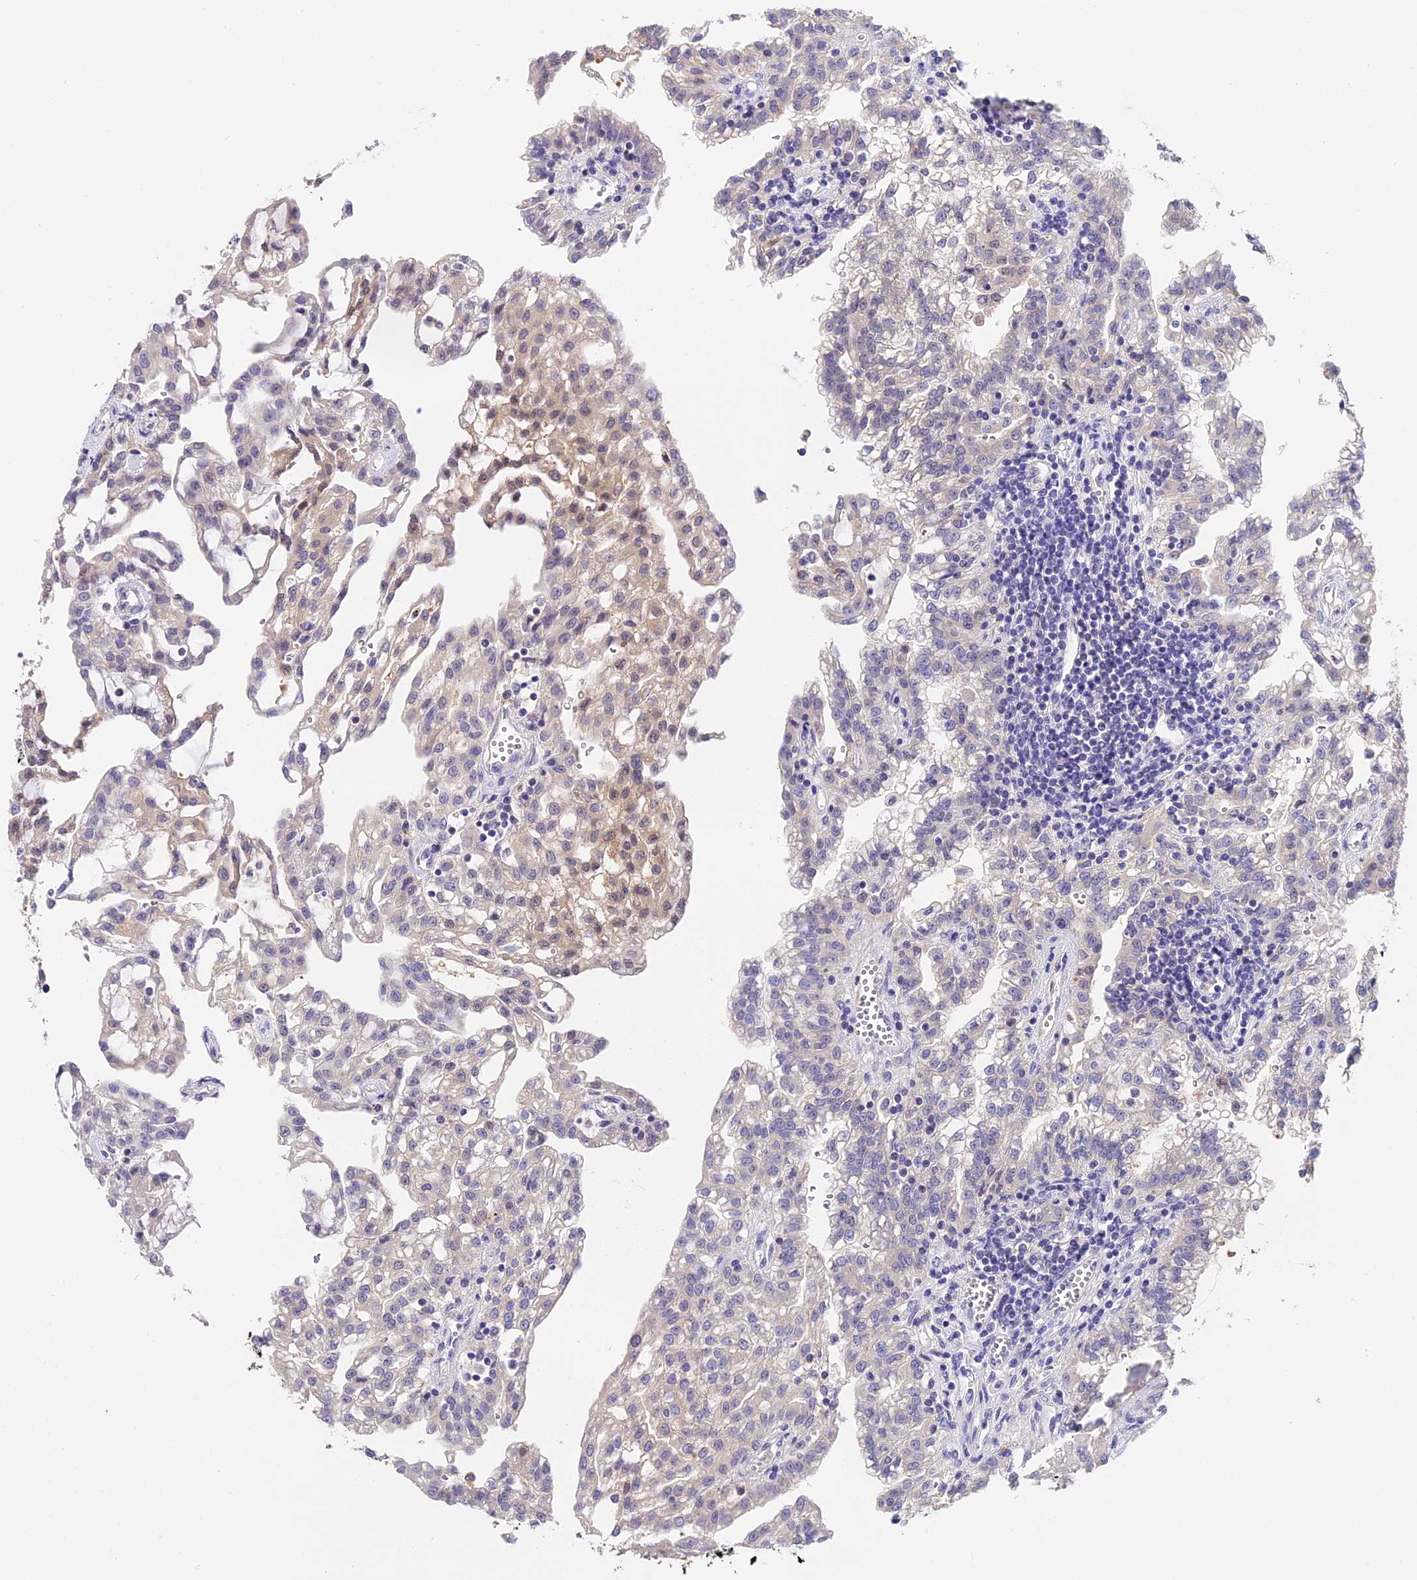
{"staining": {"intensity": "weak", "quantity": "<25%", "location": "cytoplasmic/membranous"}, "tissue": "renal cancer", "cell_type": "Tumor cells", "image_type": "cancer", "snomed": [{"axis": "morphology", "description": "Adenocarcinoma, NOS"}, {"axis": "topography", "description": "Kidney"}], "caption": "An image of human renal adenocarcinoma is negative for staining in tumor cells.", "gene": "LYPD6", "patient": {"sex": "male", "age": 63}}